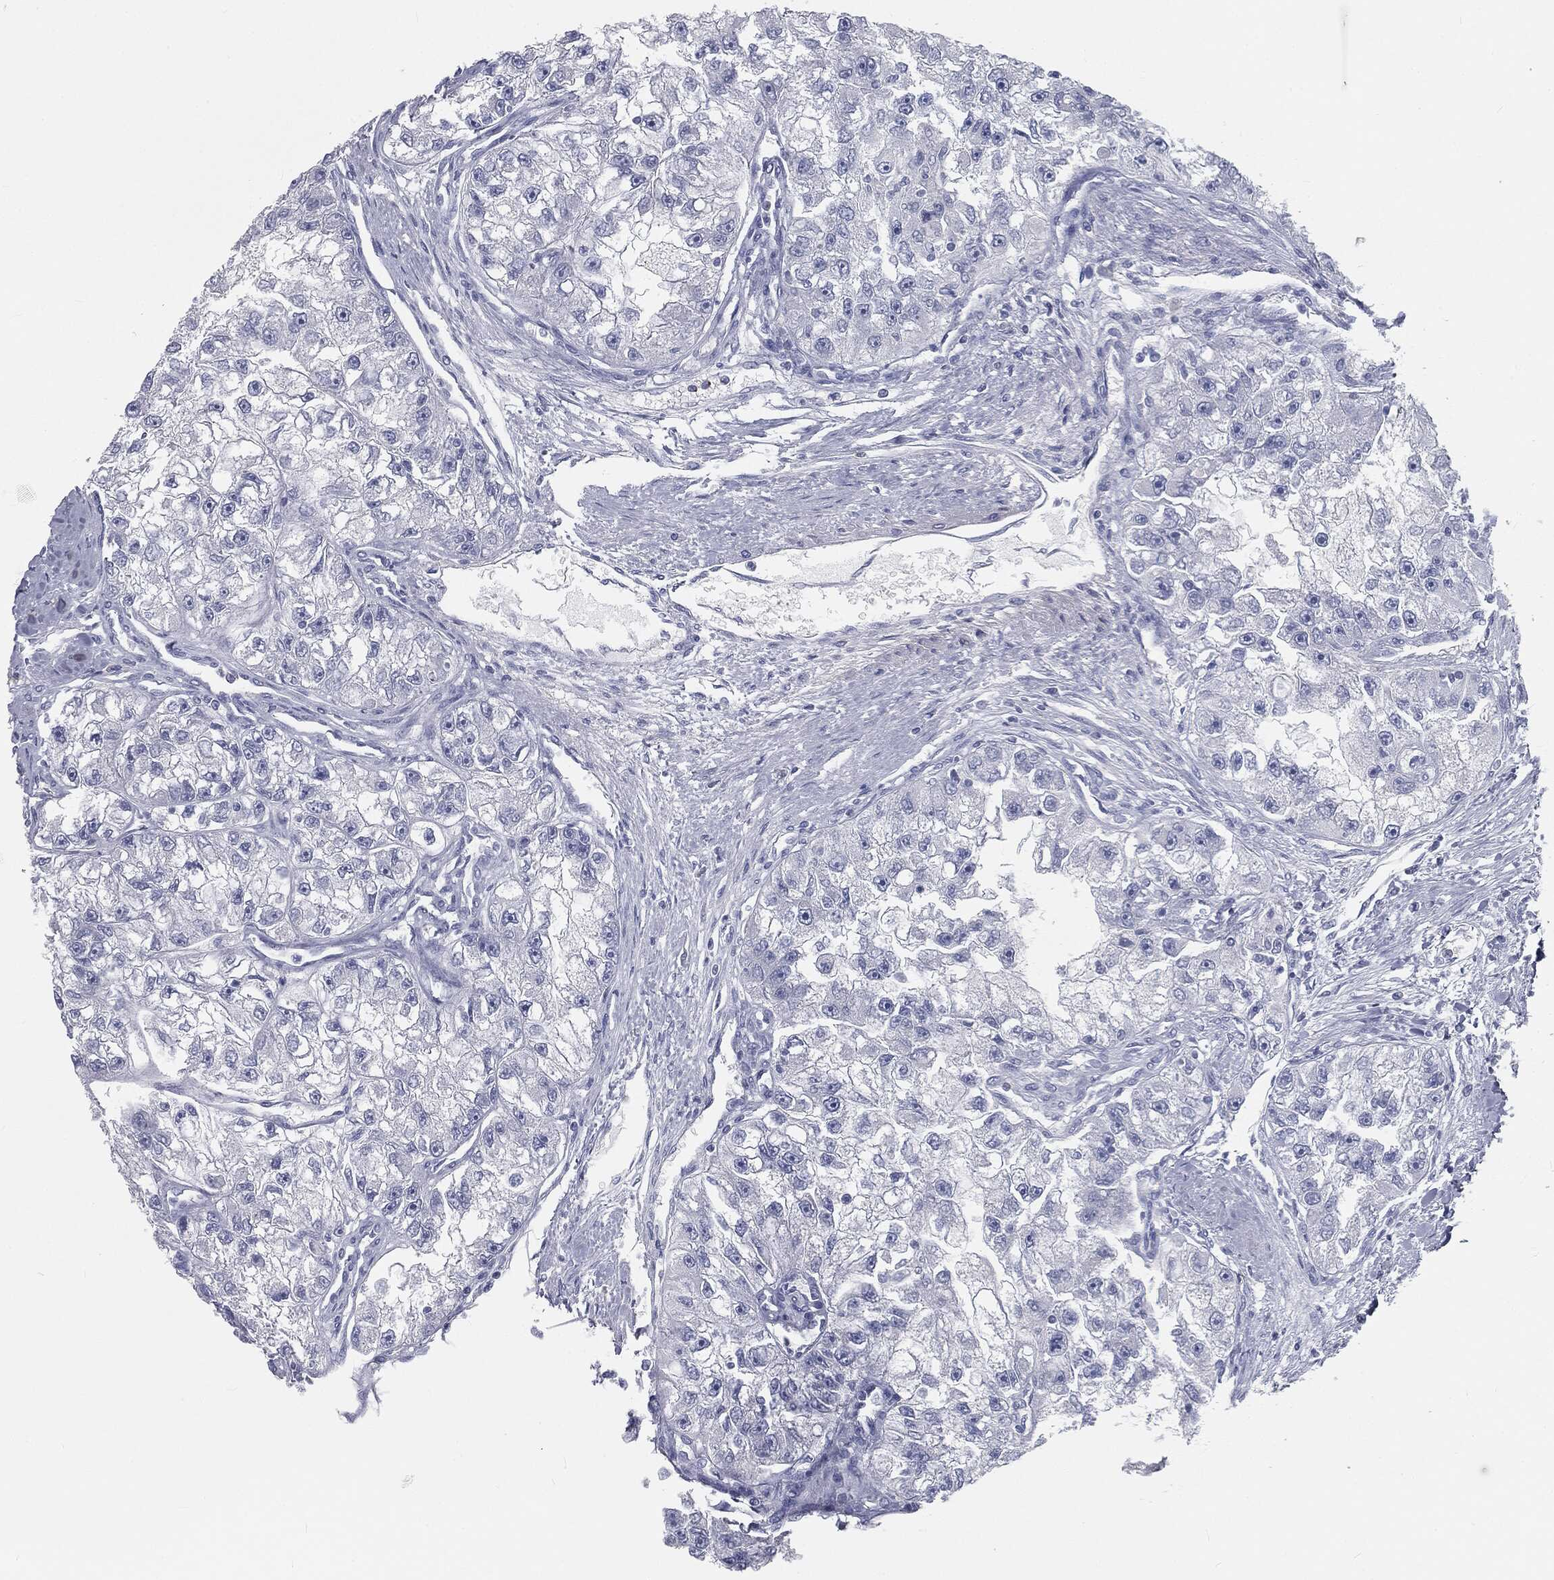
{"staining": {"intensity": "negative", "quantity": "none", "location": "none"}, "tissue": "renal cancer", "cell_type": "Tumor cells", "image_type": "cancer", "snomed": [{"axis": "morphology", "description": "Adenocarcinoma, NOS"}, {"axis": "topography", "description": "Kidney"}], "caption": "IHC micrograph of neoplastic tissue: renal cancer stained with DAB (3,3'-diaminobenzidine) reveals no significant protein expression in tumor cells.", "gene": "CAV3", "patient": {"sex": "male", "age": 63}}